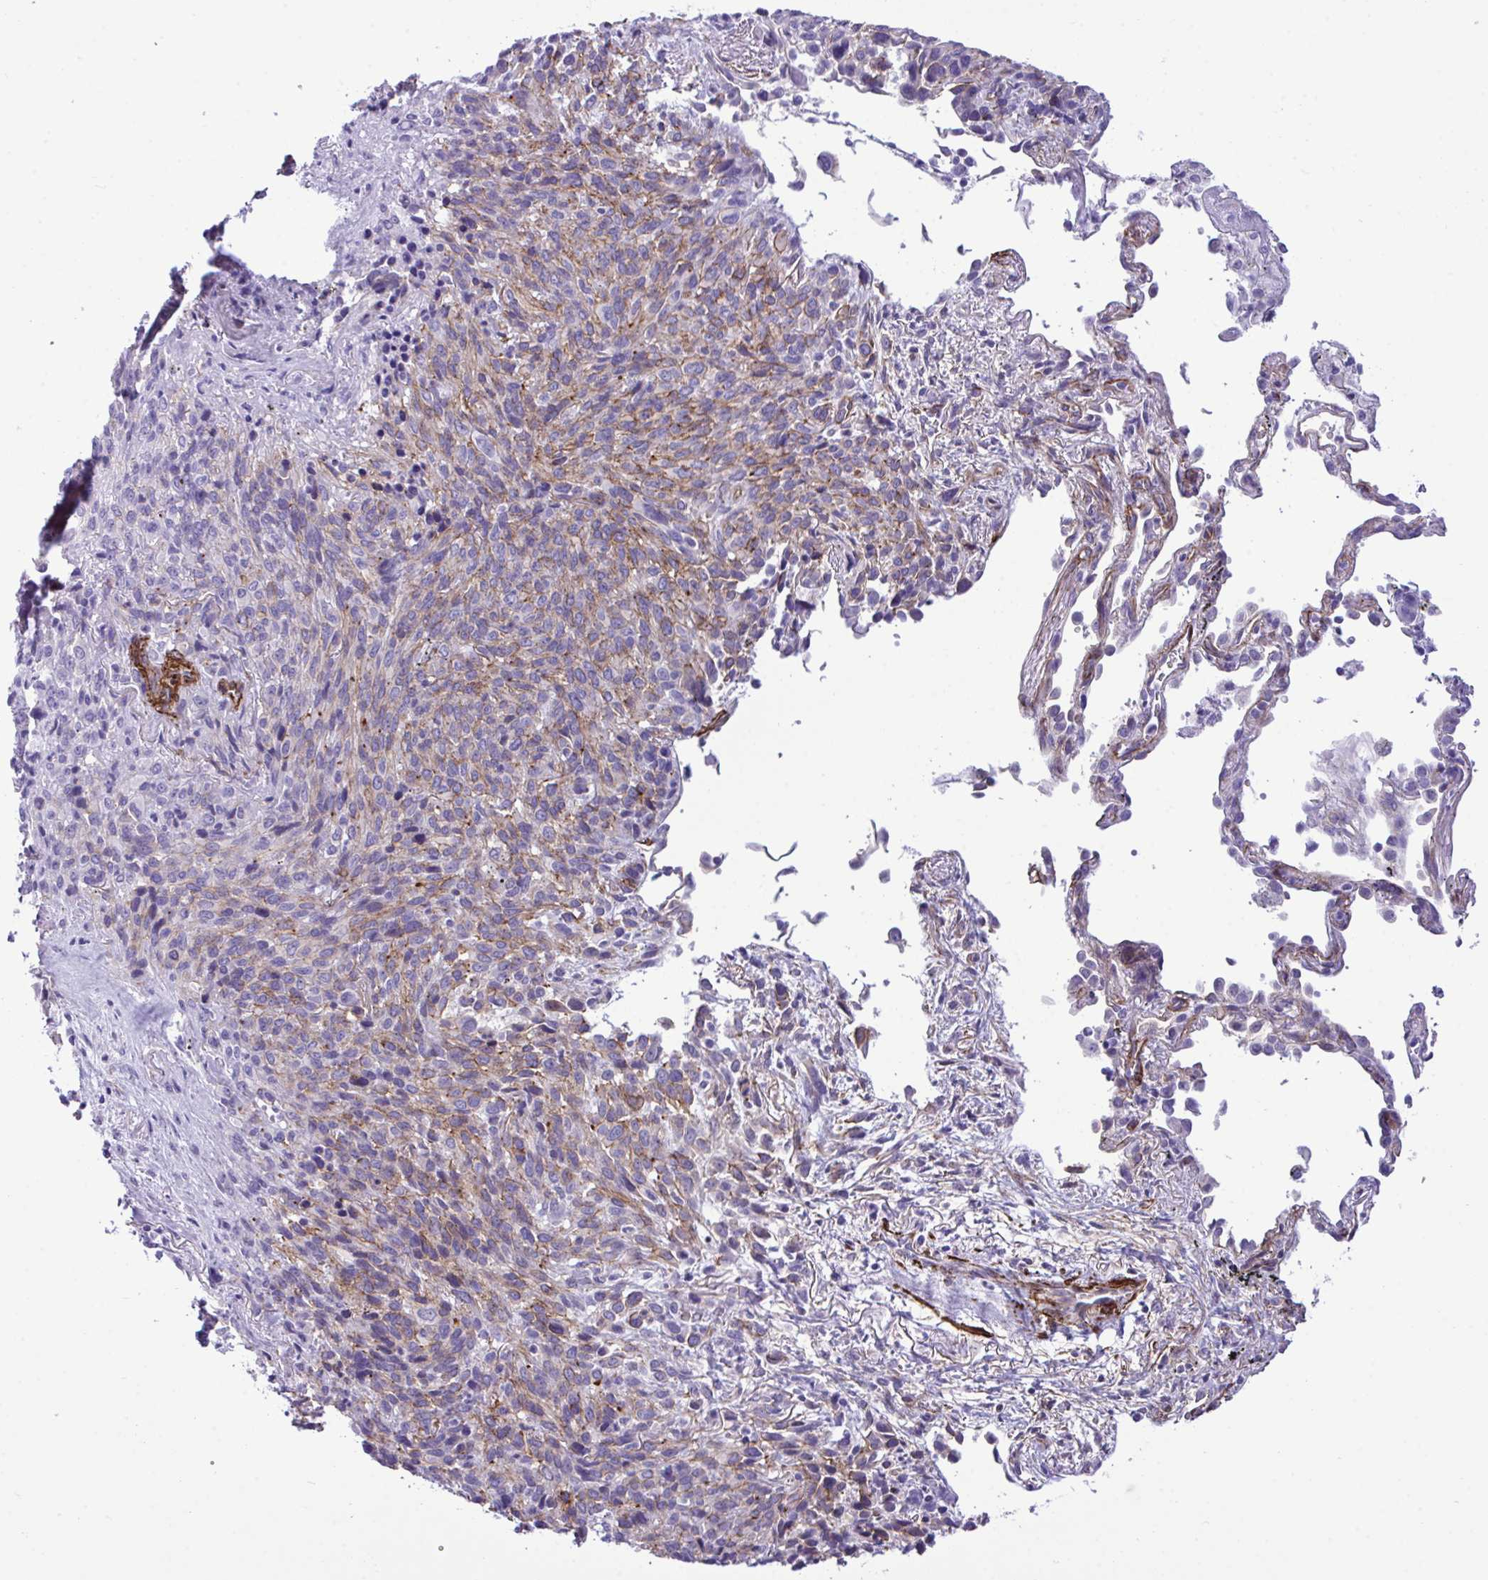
{"staining": {"intensity": "moderate", "quantity": "25%-75%", "location": "cytoplasmic/membranous"}, "tissue": "melanoma", "cell_type": "Tumor cells", "image_type": "cancer", "snomed": [{"axis": "morphology", "description": "Malignant melanoma, Metastatic site"}, {"axis": "topography", "description": "Lung"}], "caption": "Protein positivity by immunohistochemistry (IHC) reveals moderate cytoplasmic/membranous positivity in approximately 25%-75% of tumor cells in melanoma. The staining was performed using DAB (3,3'-diaminobenzidine), with brown indicating positive protein expression. Nuclei are stained blue with hematoxylin.", "gene": "SYNPO2L", "patient": {"sex": "male", "age": 48}}